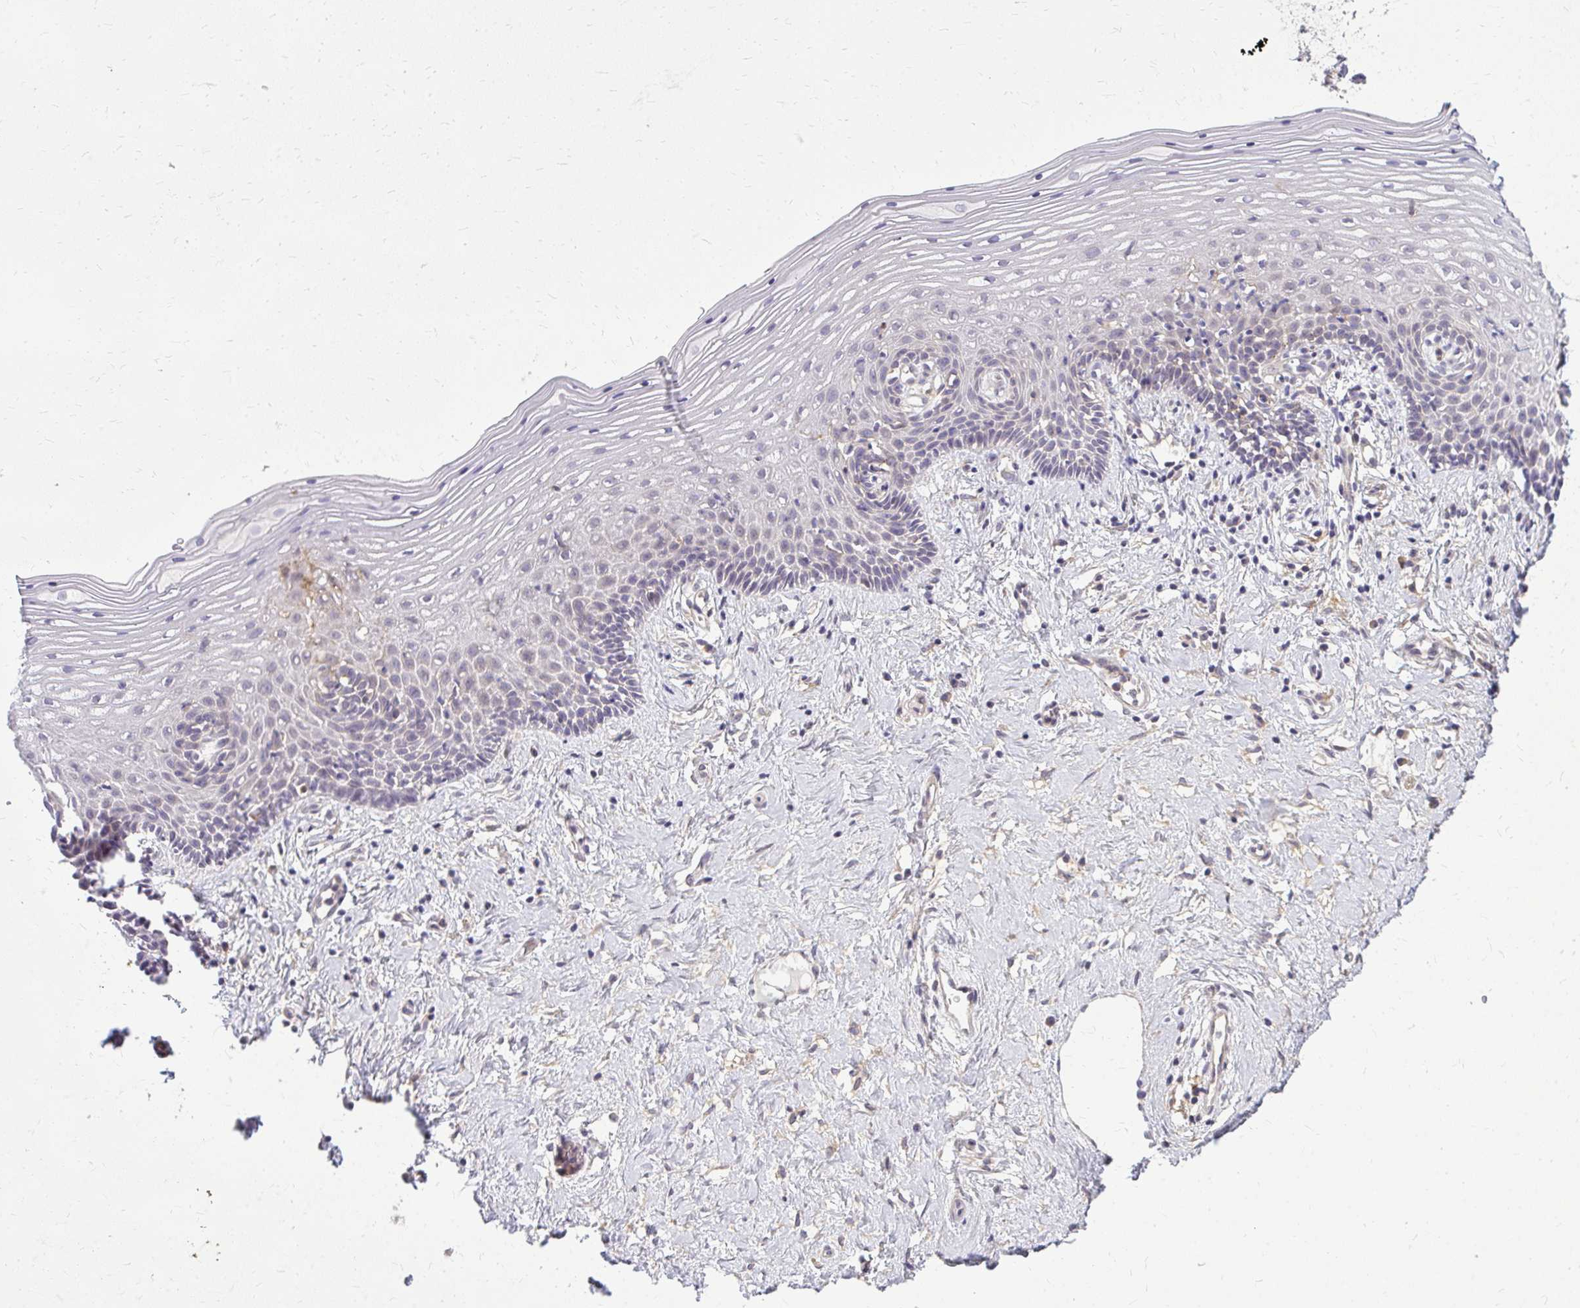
{"staining": {"intensity": "weak", "quantity": "<25%", "location": "cytoplasmic/membranous"}, "tissue": "vagina", "cell_type": "Squamous epithelial cells", "image_type": "normal", "snomed": [{"axis": "morphology", "description": "Normal tissue, NOS"}, {"axis": "topography", "description": "Vagina"}], "caption": "Immunohistochemical staining of unremarkable human vagina exhibits no significant staining in squamous epithelial cells. The staining is performed using DAB brown chromogen with nuclei counter-stained in using hematoxylin.", "gene": "OXNAD1", "patient": {"sex": "female", "age": 42}}